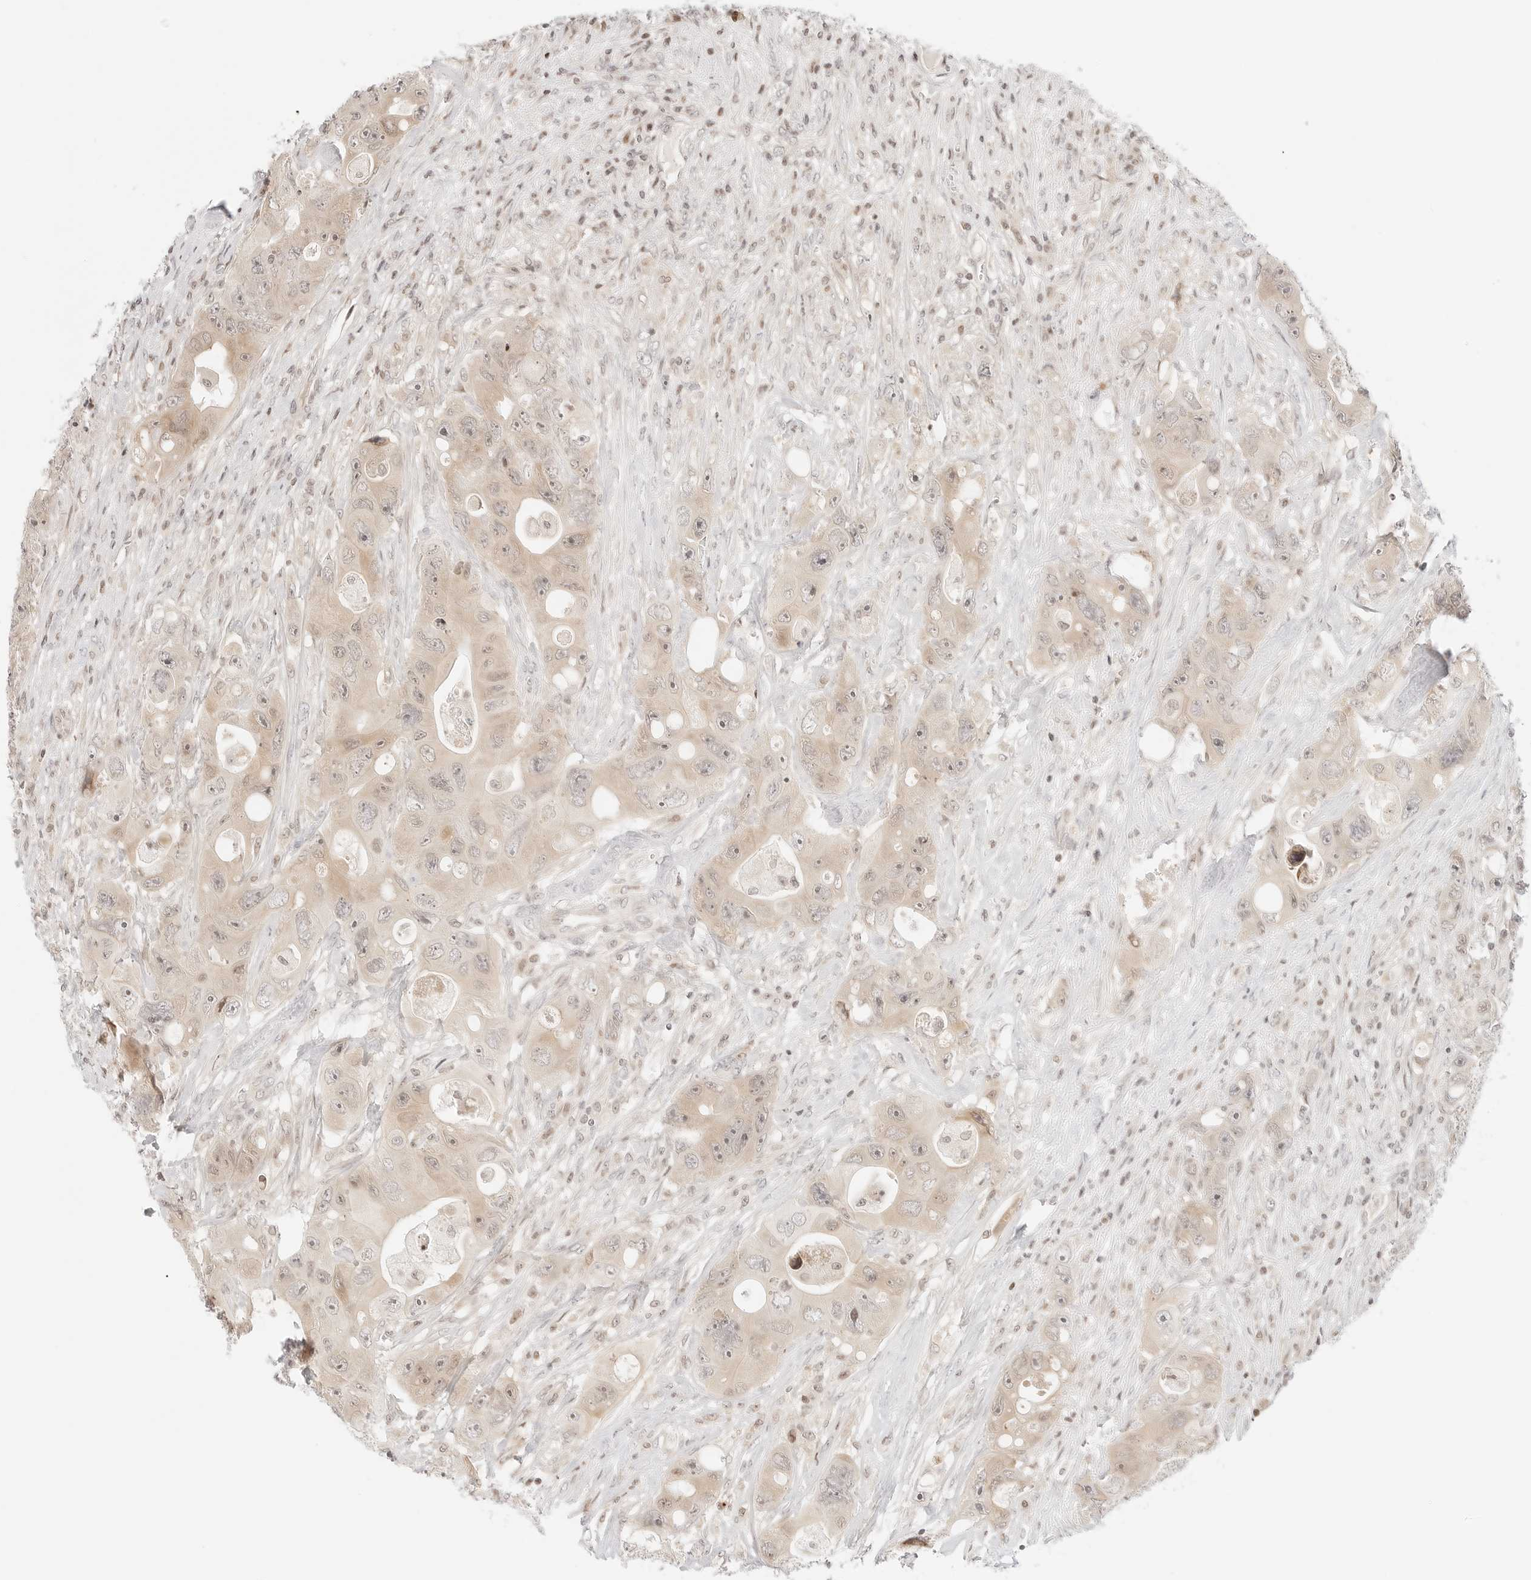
{"staining": {"intensity": "weak", "quantity": ">75%", "location": "cytoplasmic/membranous,nuclear"}, "tissue": "colorectal cancer", "cell_type": "Tumor cells", "image_type": "cancer", "snomed": [{"axis": "morphology", "description": "Adenocarcinoma, NOS"}, {"axis": "topography", "description": "Colon"}], "caption": "Colorectal cancer (adenocarcinoma) stained with a protein marker demonstrates weak staining in tumor cells.", "gene": "RPS6KL1", "patient": {"sex": "female", "age": 46}}